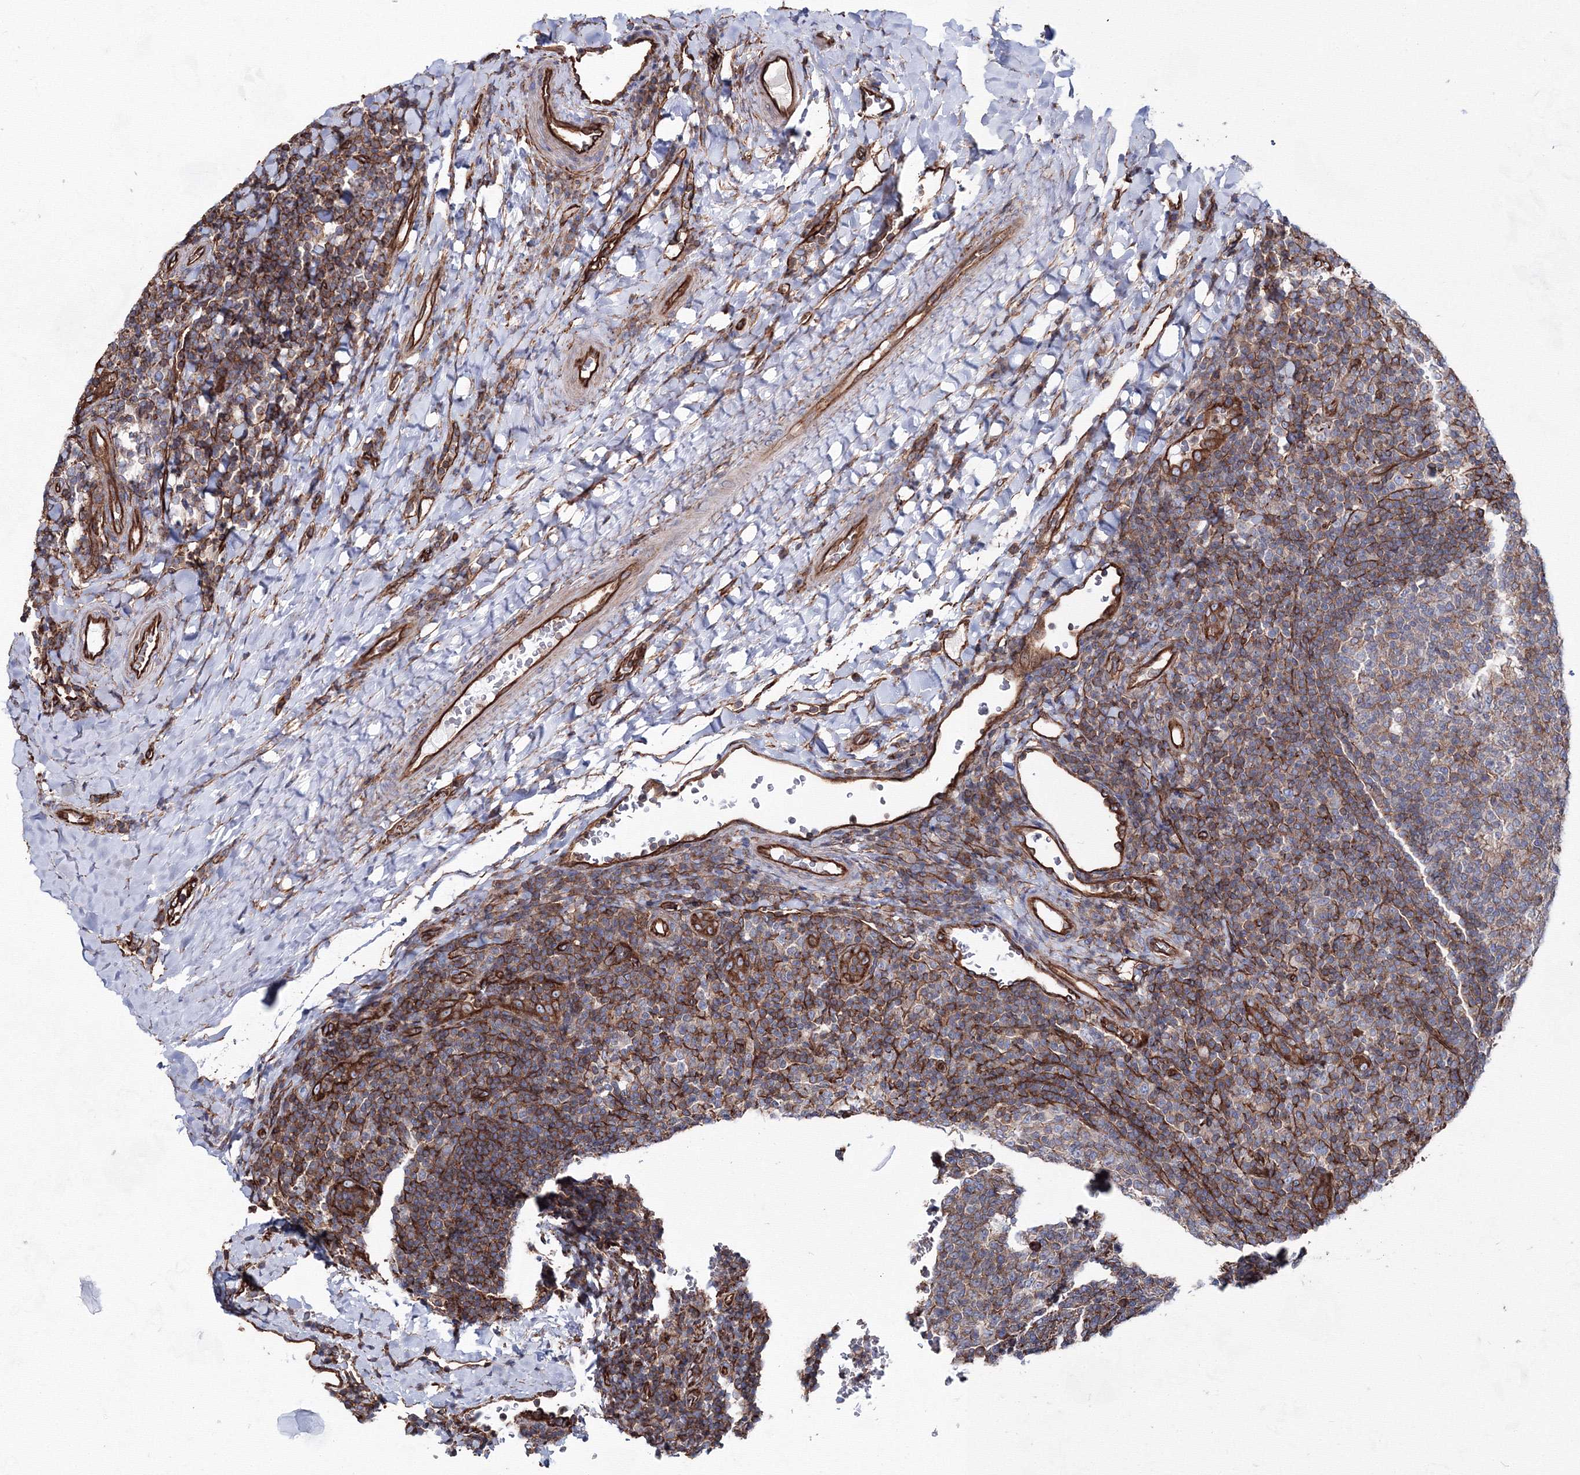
{"staining": {"intensity": "weak", "quantity": "25%-75%", "location": "cytoplasmic/membranous"}, "tissue": "tonsil", "cell_type": "Germinal center cells", "image_type": "normal", "snomed": [{"axis": "morphology", "description": "Normal tissue, NOS"}, {"axis": "topography", "description": "Tonsil"}], "caption": "This micrograph reveals unremarkable tonsil stained with IHC to label a protein in brown. The cytoplasmic/membranous of germinal center cells show weak positivity for the protein. Nuclei are counter-stained blue.", "gene": "ANKRD37", "patient": {"sex": "male", "age": 17}}